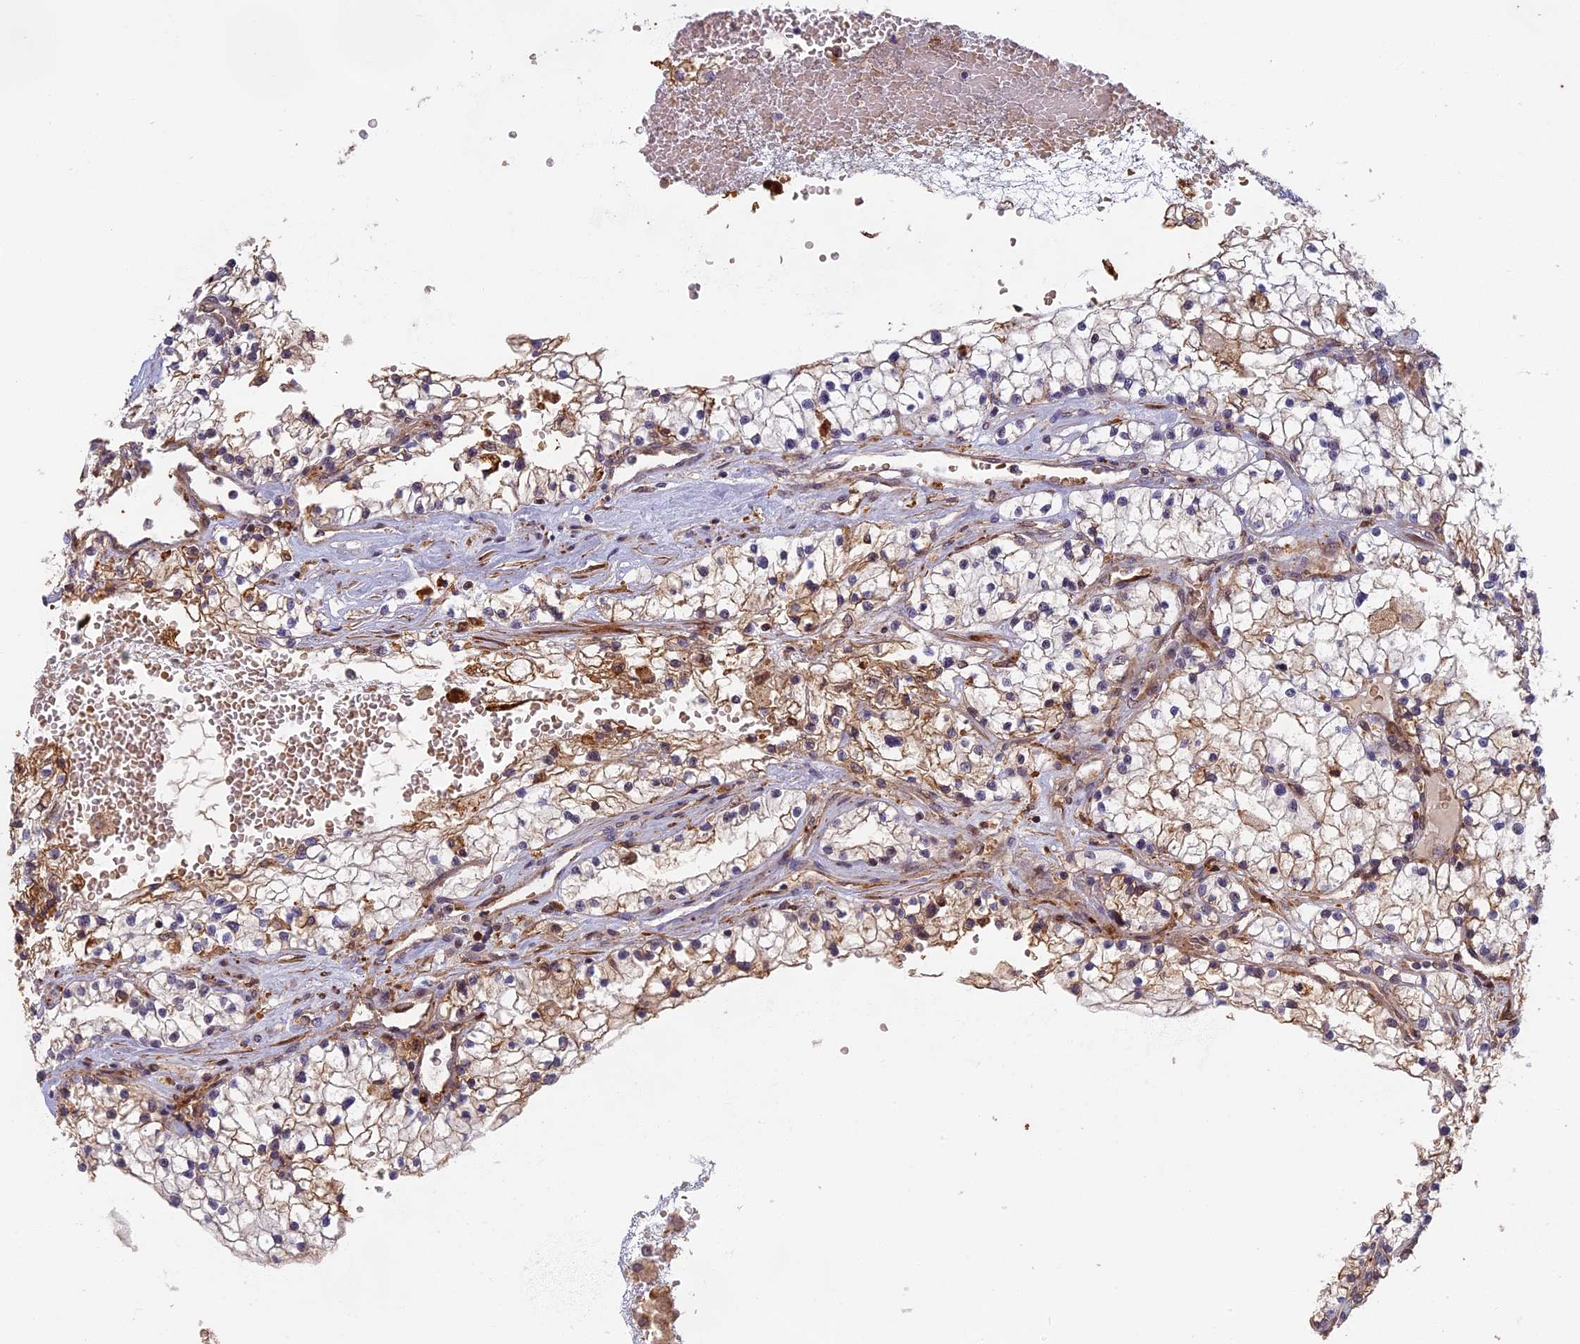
{"staining": {"intensity": "weak", "quantity": "25%-75%", "location": "cytoplasmic/membranous"}, "tissue": "renal cancer", "cell_type": "Tumor cells", "image_type": "cancer", "snomed": [{"axis": "morphology", "description": "Normal tissue, NOS"}, {"axis": "morphology", "description": "Adenocarcinoma, NOS"}, {"axis": "topography", "description": "Kidney"}], "caption": "IHC image of adenocarcinoma (renal) stained for a protein (brown), which reveals low levels of weak cytoplasmic/membranous expression in about 25%-75% of tumor cells.", "gene": "EDAR", "patient": {"sex": "male", "age": 68}}